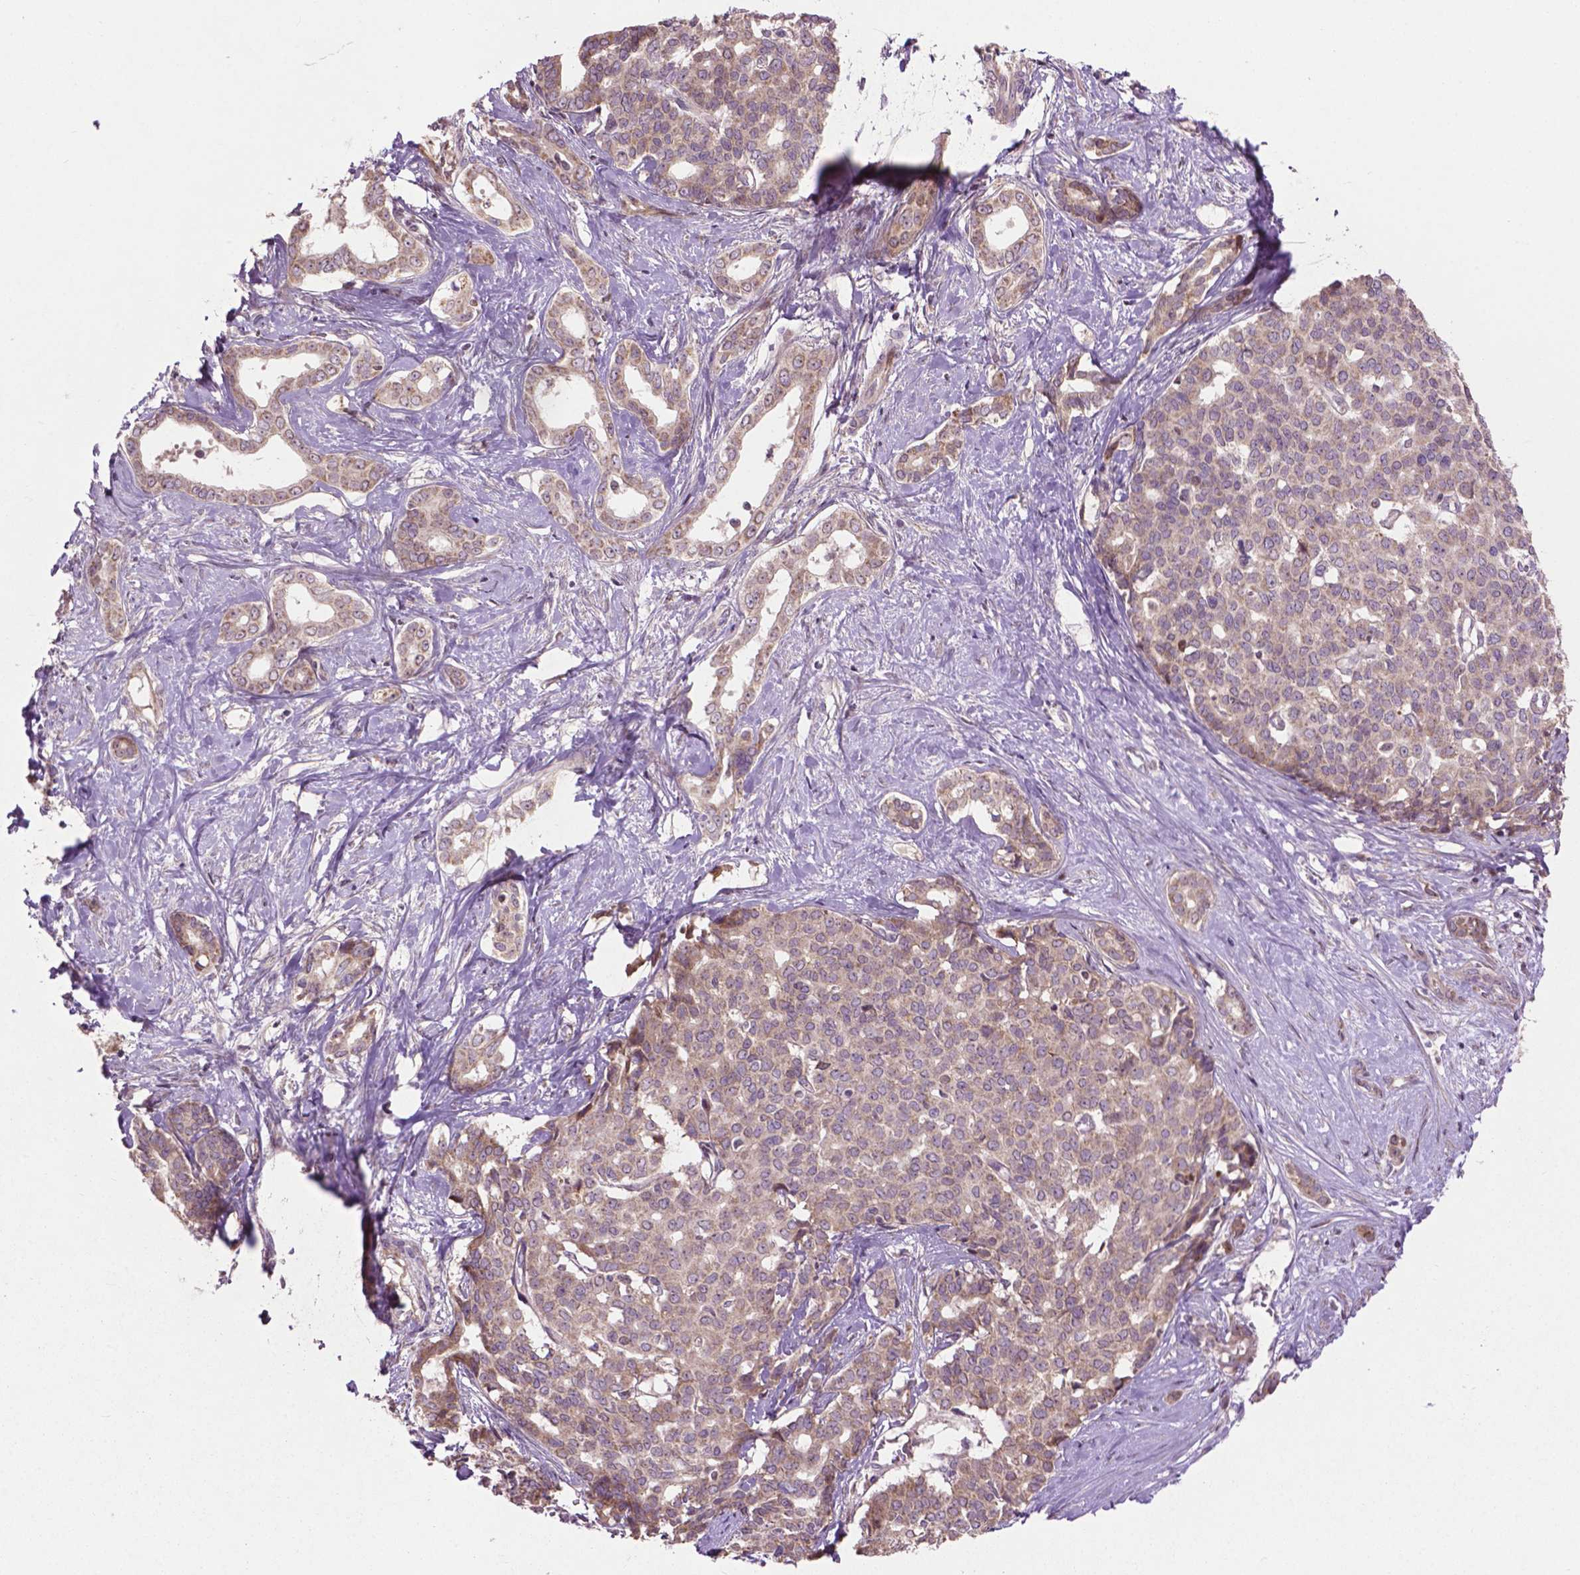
{"staining": {"intensity": "weak", "quantity": "25%-75%", "location": "cytoplasmic/membranous"}, "tissue": "liver cancer", "cell_type": "Tumor cells", "image_type": "cancer", "snomed": [{"axis": "morphology", "description": "Cholangiocarcinoma"}, {"axis": "topography", "description": "Liver"}], "caption": "Immunohistochemical staining of human cholangiocarcinoma (liver) reveals weak cytoplasmic/membranous protein positivity in approximately 25%-75% of tumor cells.", "gene": "B3GALNT2", "patient": {"sex": "female", "age": 47}}